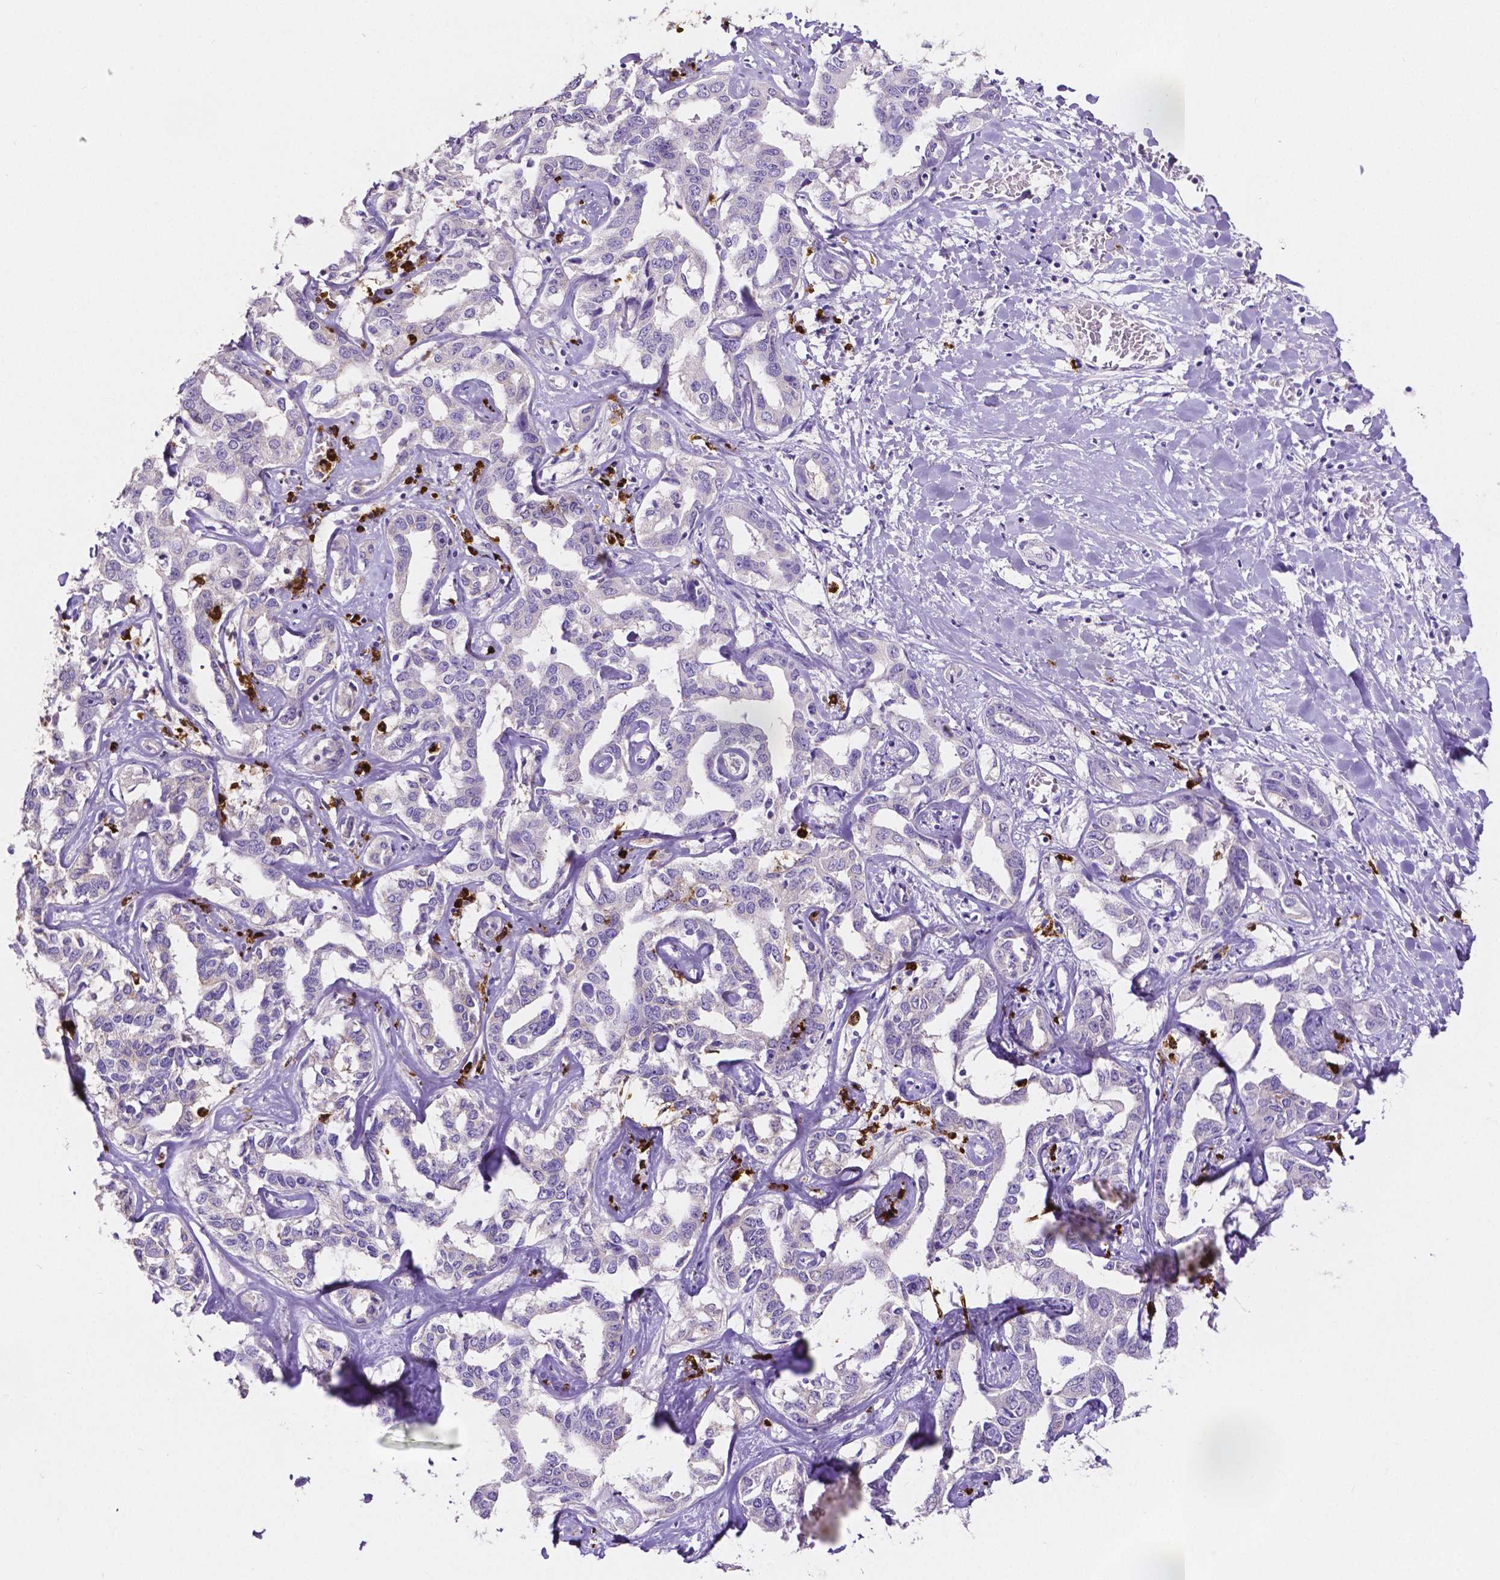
{"staining": {"intensity": "negative", "quantity": "none", "location": "none"}, "tissue": "liver cancer", "cell_type": "Tumor cells", "image_type": "cancer", "snomed": [{"axis": "morphology", "description": "Cholangiocarcinoma"}, {"axis": "topography", "description": "Liver"}], "caption": "Tumor cells are negative for brown protein staining in cholangiocarcinoma (liver). (Brightfield microscopy of DAB immunohistochemistry (IHC) at high magnification).", "gene": "MMP9", "patient": {"sex": "male", "age": 59}}